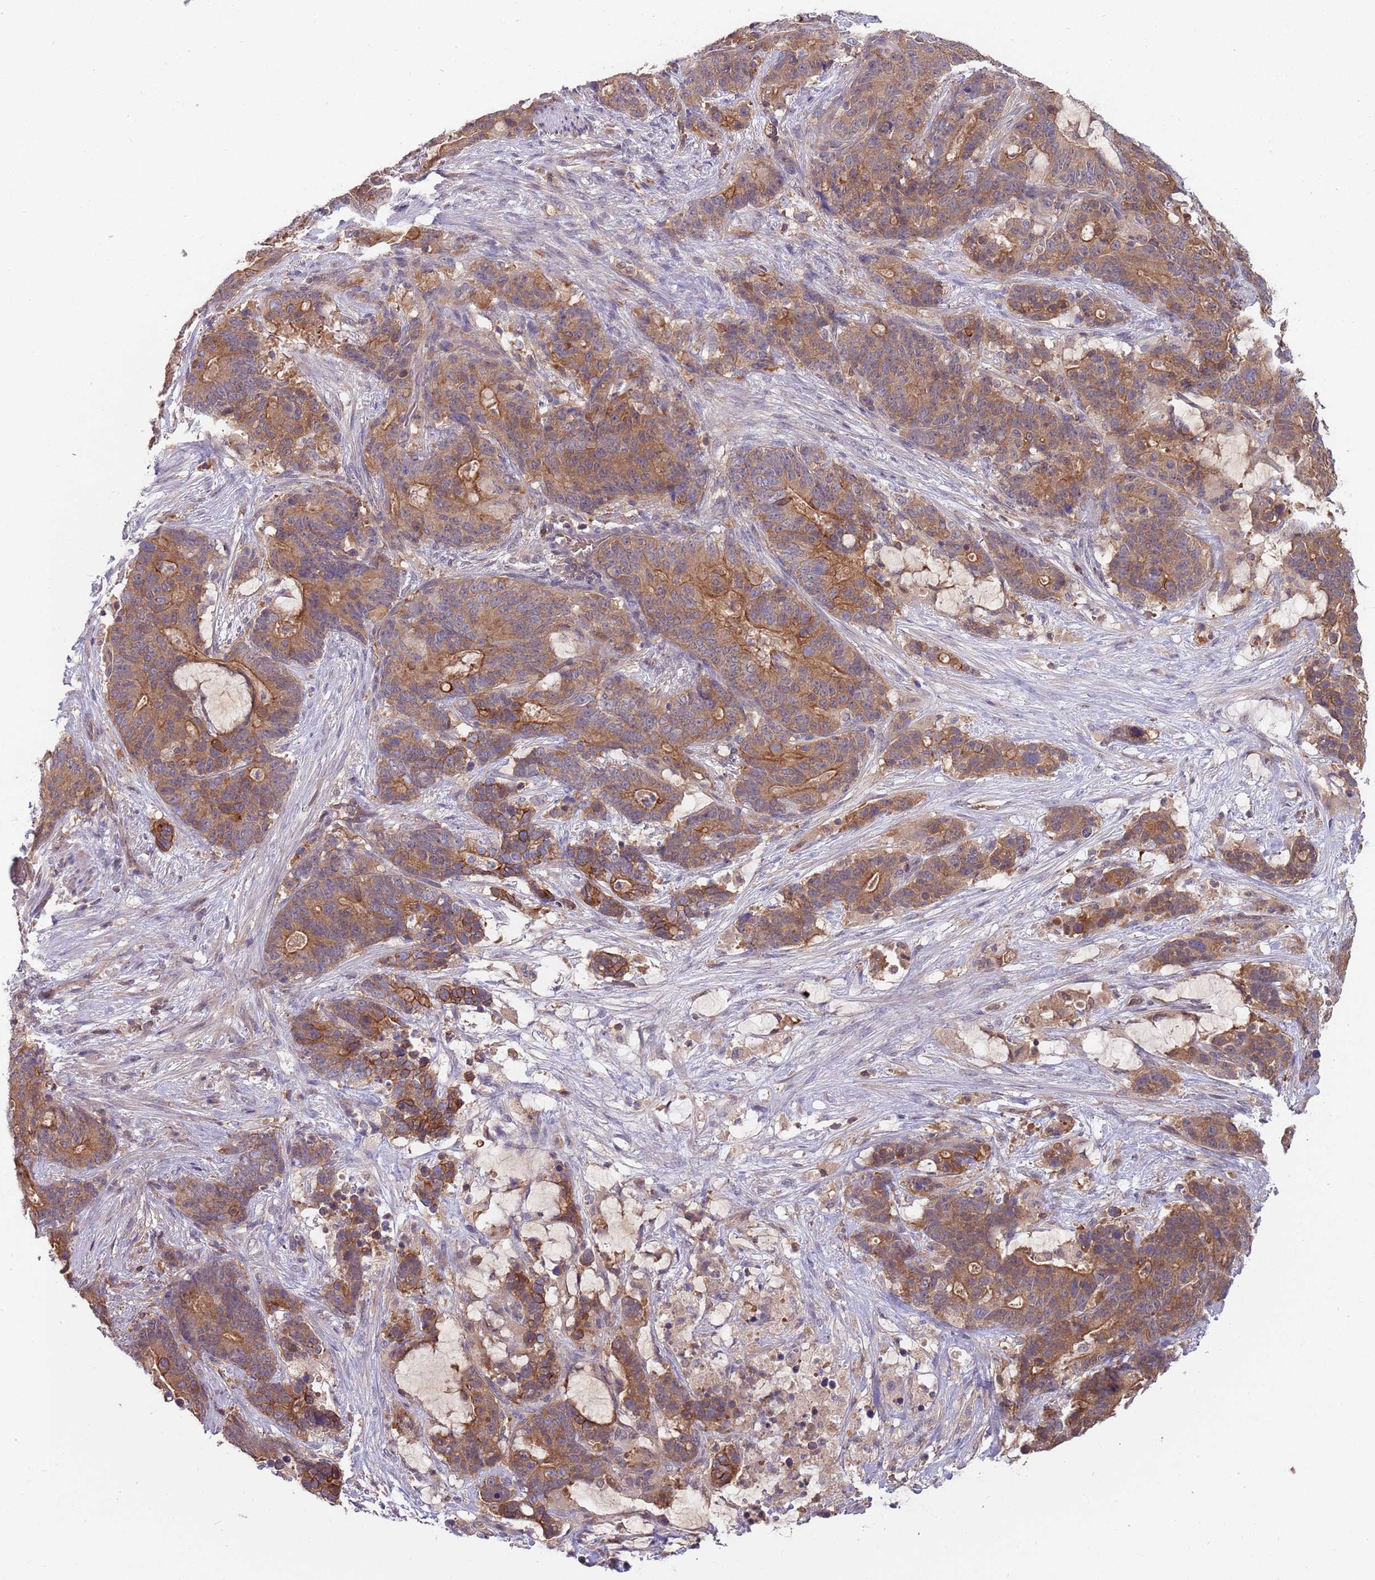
{"staining": {"intensity": "moderate", "quantity": ">75%", "location": "cytoplasmic/membranous"}, "tissue": "stomach cancer", "cell_type": "Tumor cells", "image_type": "cancer", "snomed": [{"axis": "morphology", "description": "Adenocarcinoma, NOS"}, {"axis": "topography", "description": "Stomach"}], "caption": "High-magnification brightfield microscopy of stomach adenocarcinoma stained with DAB (brown) and counterstained with hematoxylin (blue). tumor cells exhibit moderate cytoplasmic/membranous positivity is appreciated in approximately>75% of cells.", "gene": "GSDMD", "patient": {"sex": "female", "age": 76}}